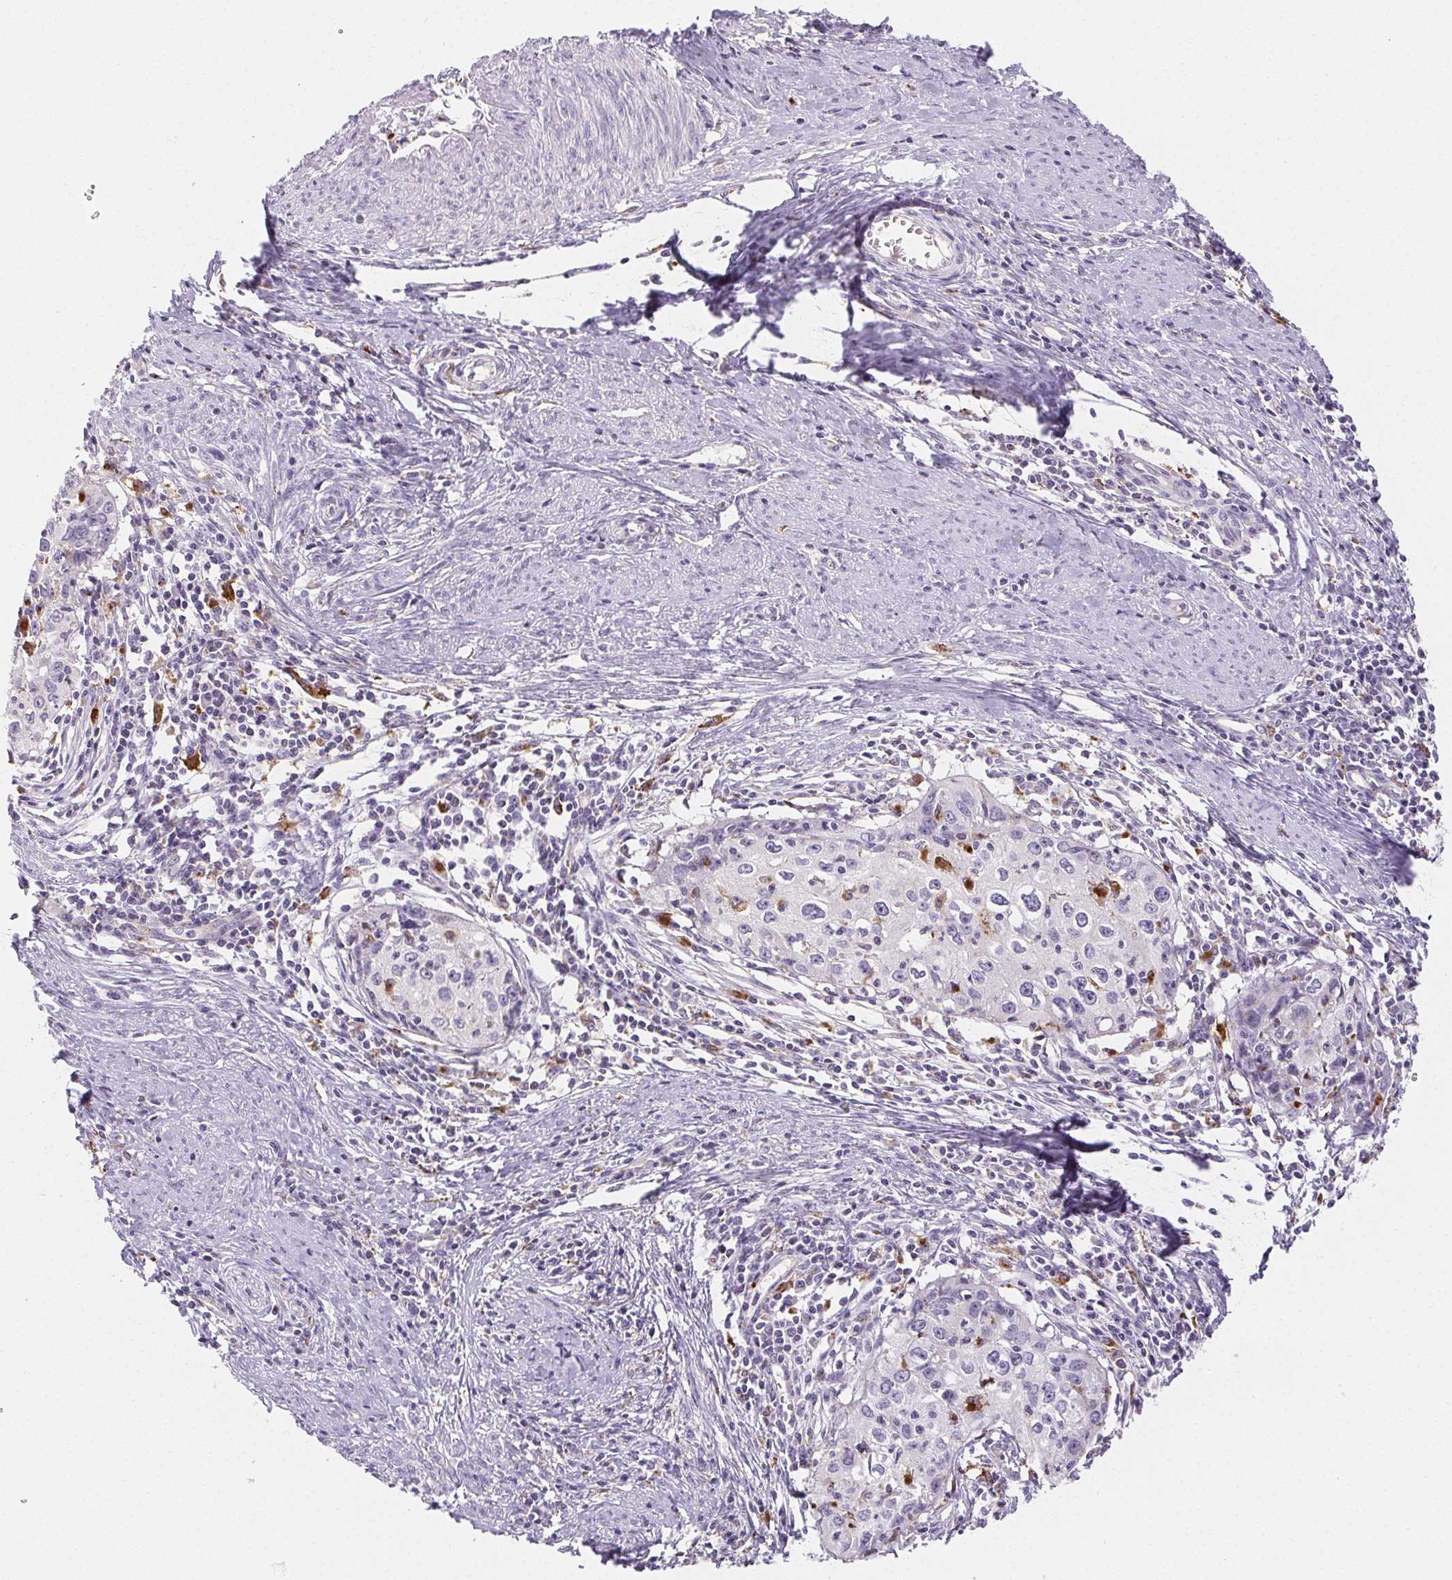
{"staining": {"intensity": "negative", "quantity": "none", "location": "none"}, "tissue": "cervical cancer", "cell_type": "Tumor cells", "image_type": "cancer", "snomed": [{"axis": "morphology", "description": "Squamous cell carcinoma, NOS"}, {"axis": "topography", "description": "Cervix"}], "caption": "The immunohistochemistry (IHC) histopathology image has no significant staining in tumor cells of cervical cancer (squamous cell carcinoma) tissue.", "gene": "LIPA", "patient": {"sex": "female", "age": 40}}